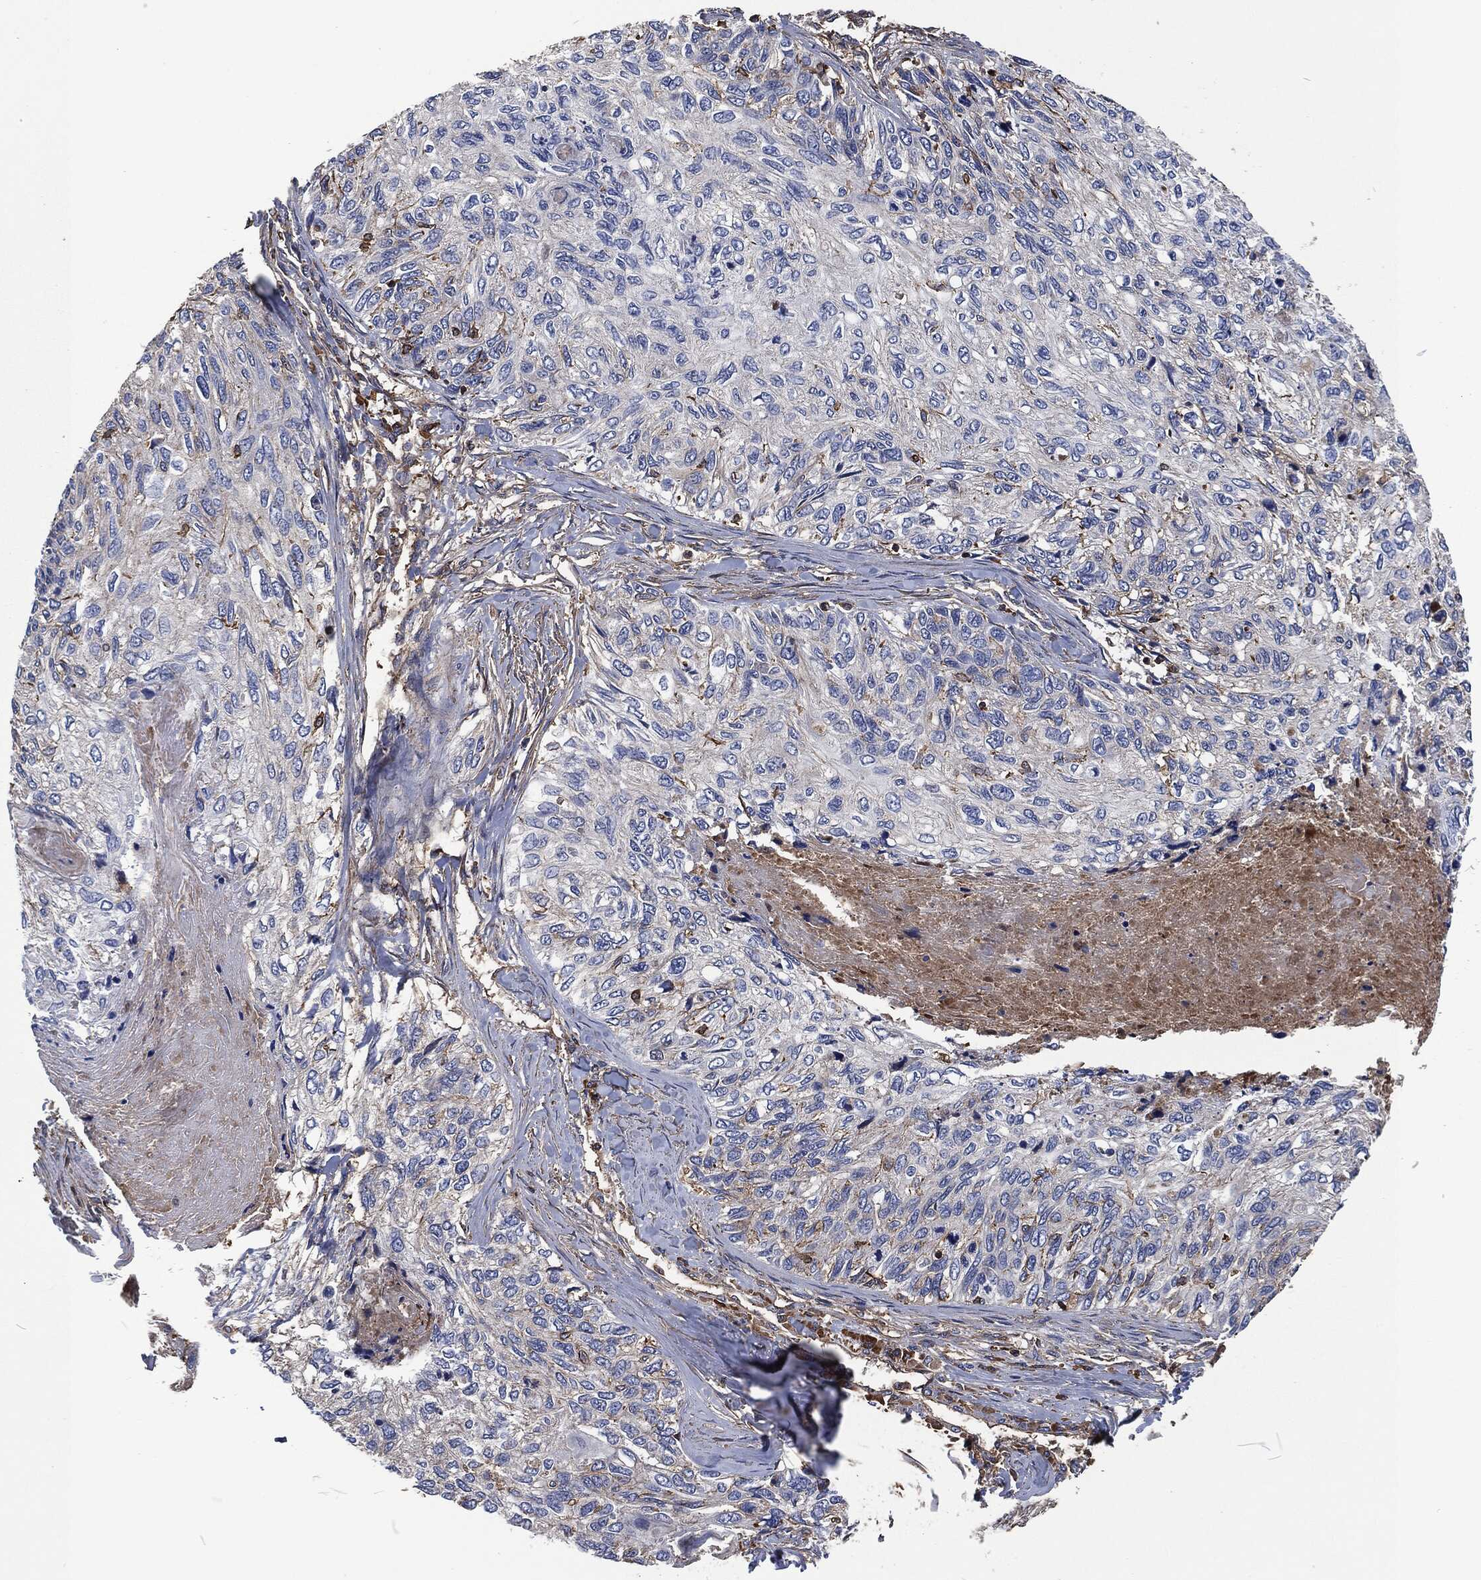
{"staining": {"intensity": "negative", "quantity": "none", "location": "none"}, "tissue": "skin cancer", "cell_type": "Tumor cells", "image_type": "cancer", "snomed": [{"axis": "morphology", "description": "Squamous cell carcinoma, NOS"}, {"axis": "topography", "description": "Skin"}], "caption": "There is no significant staining in tumor cells of skin cancer (squamous cell carcinoma).", "gene": "LGALS9", "patient": {"sex": "male", "age": 92}}